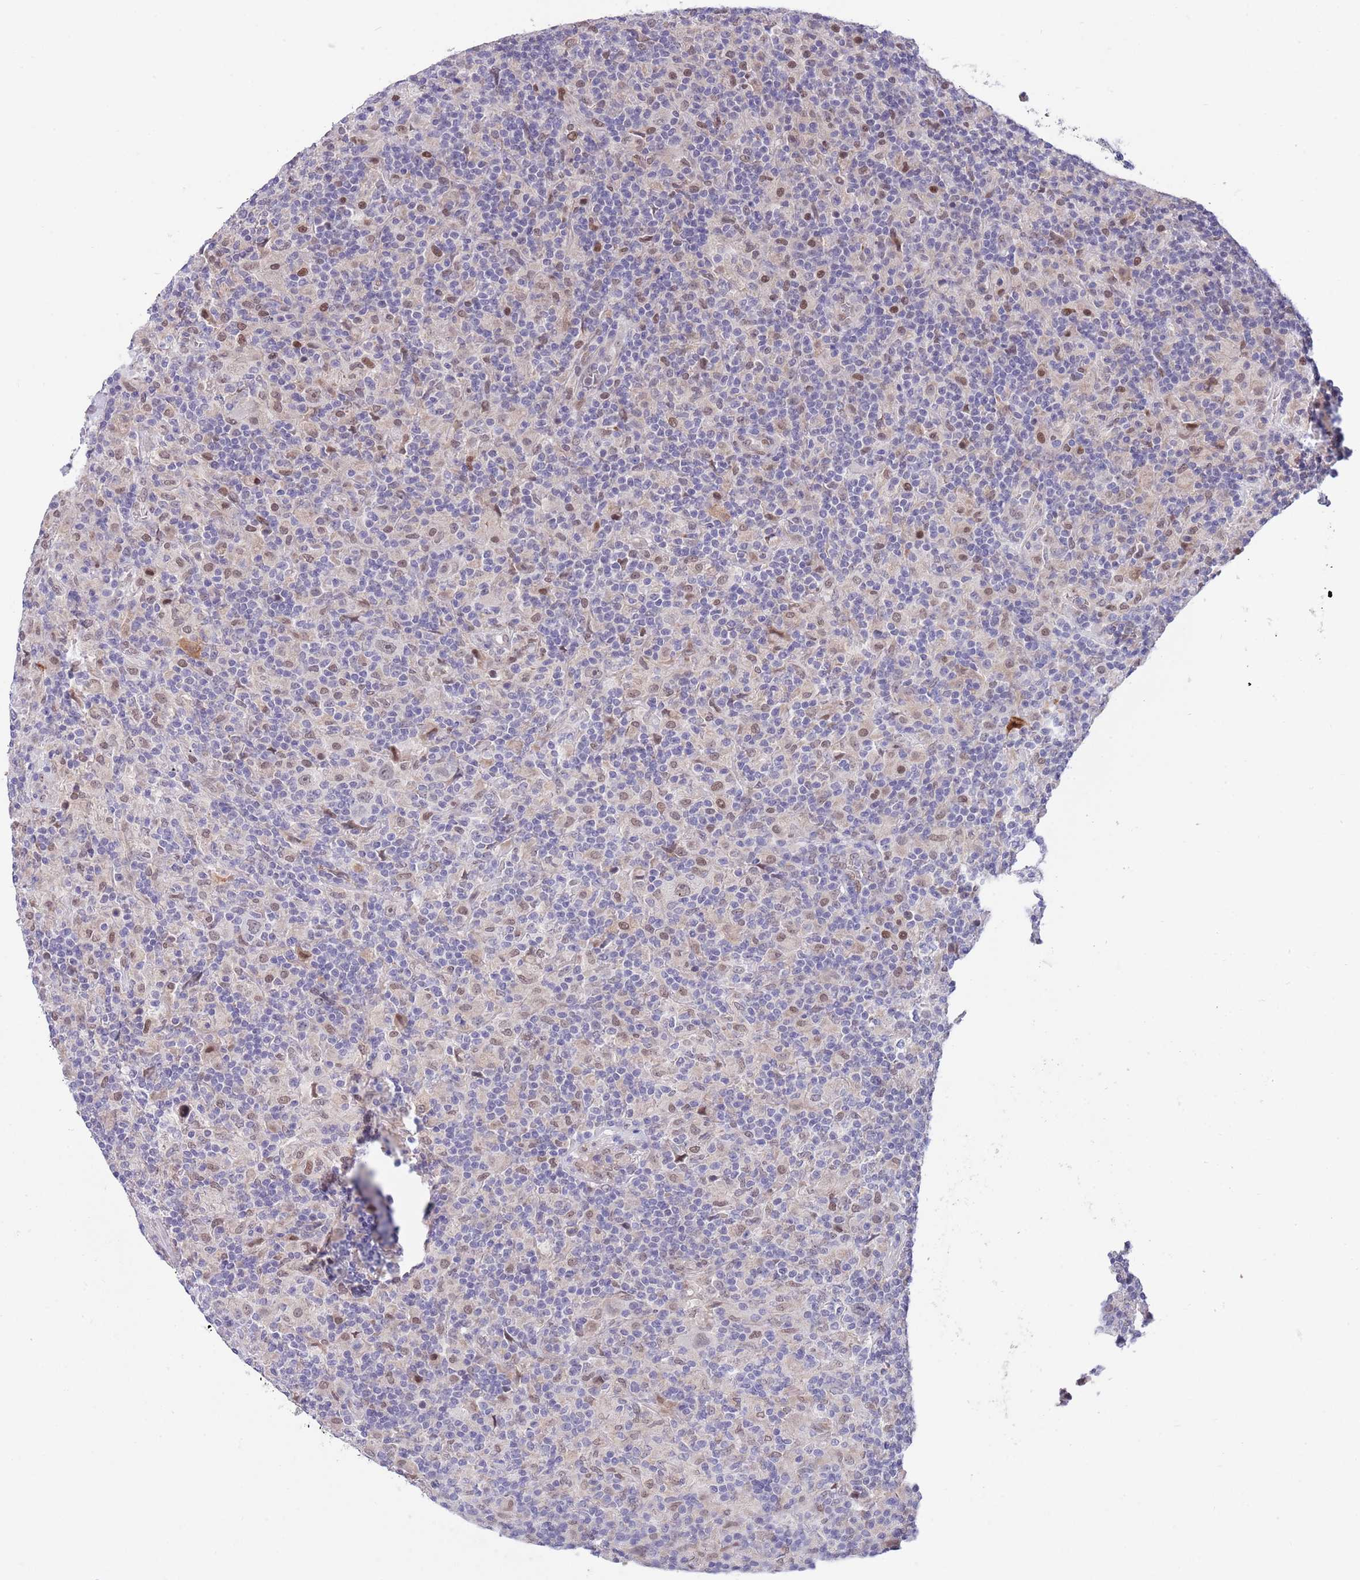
{"staining": {"intensity": "moderate", "quantity": ">75%", "location": "nuclear"}, "tissue": "lymphoma", "cell_type": "Tumor cells", "image_type": "cancer", "snomed": [{"axis": "morphology", "description": "Hodgkin's disease, NOS"}, {"axis": "topography", "description": "Lymph node"}], "caption": "DAB immunohistochemical staining of lymphoma exhibits moderate nuclear protein expression in about >75% of tumor cells.", "gene": "NLRP6", "patient": {"sex": "male", "age": 70}}